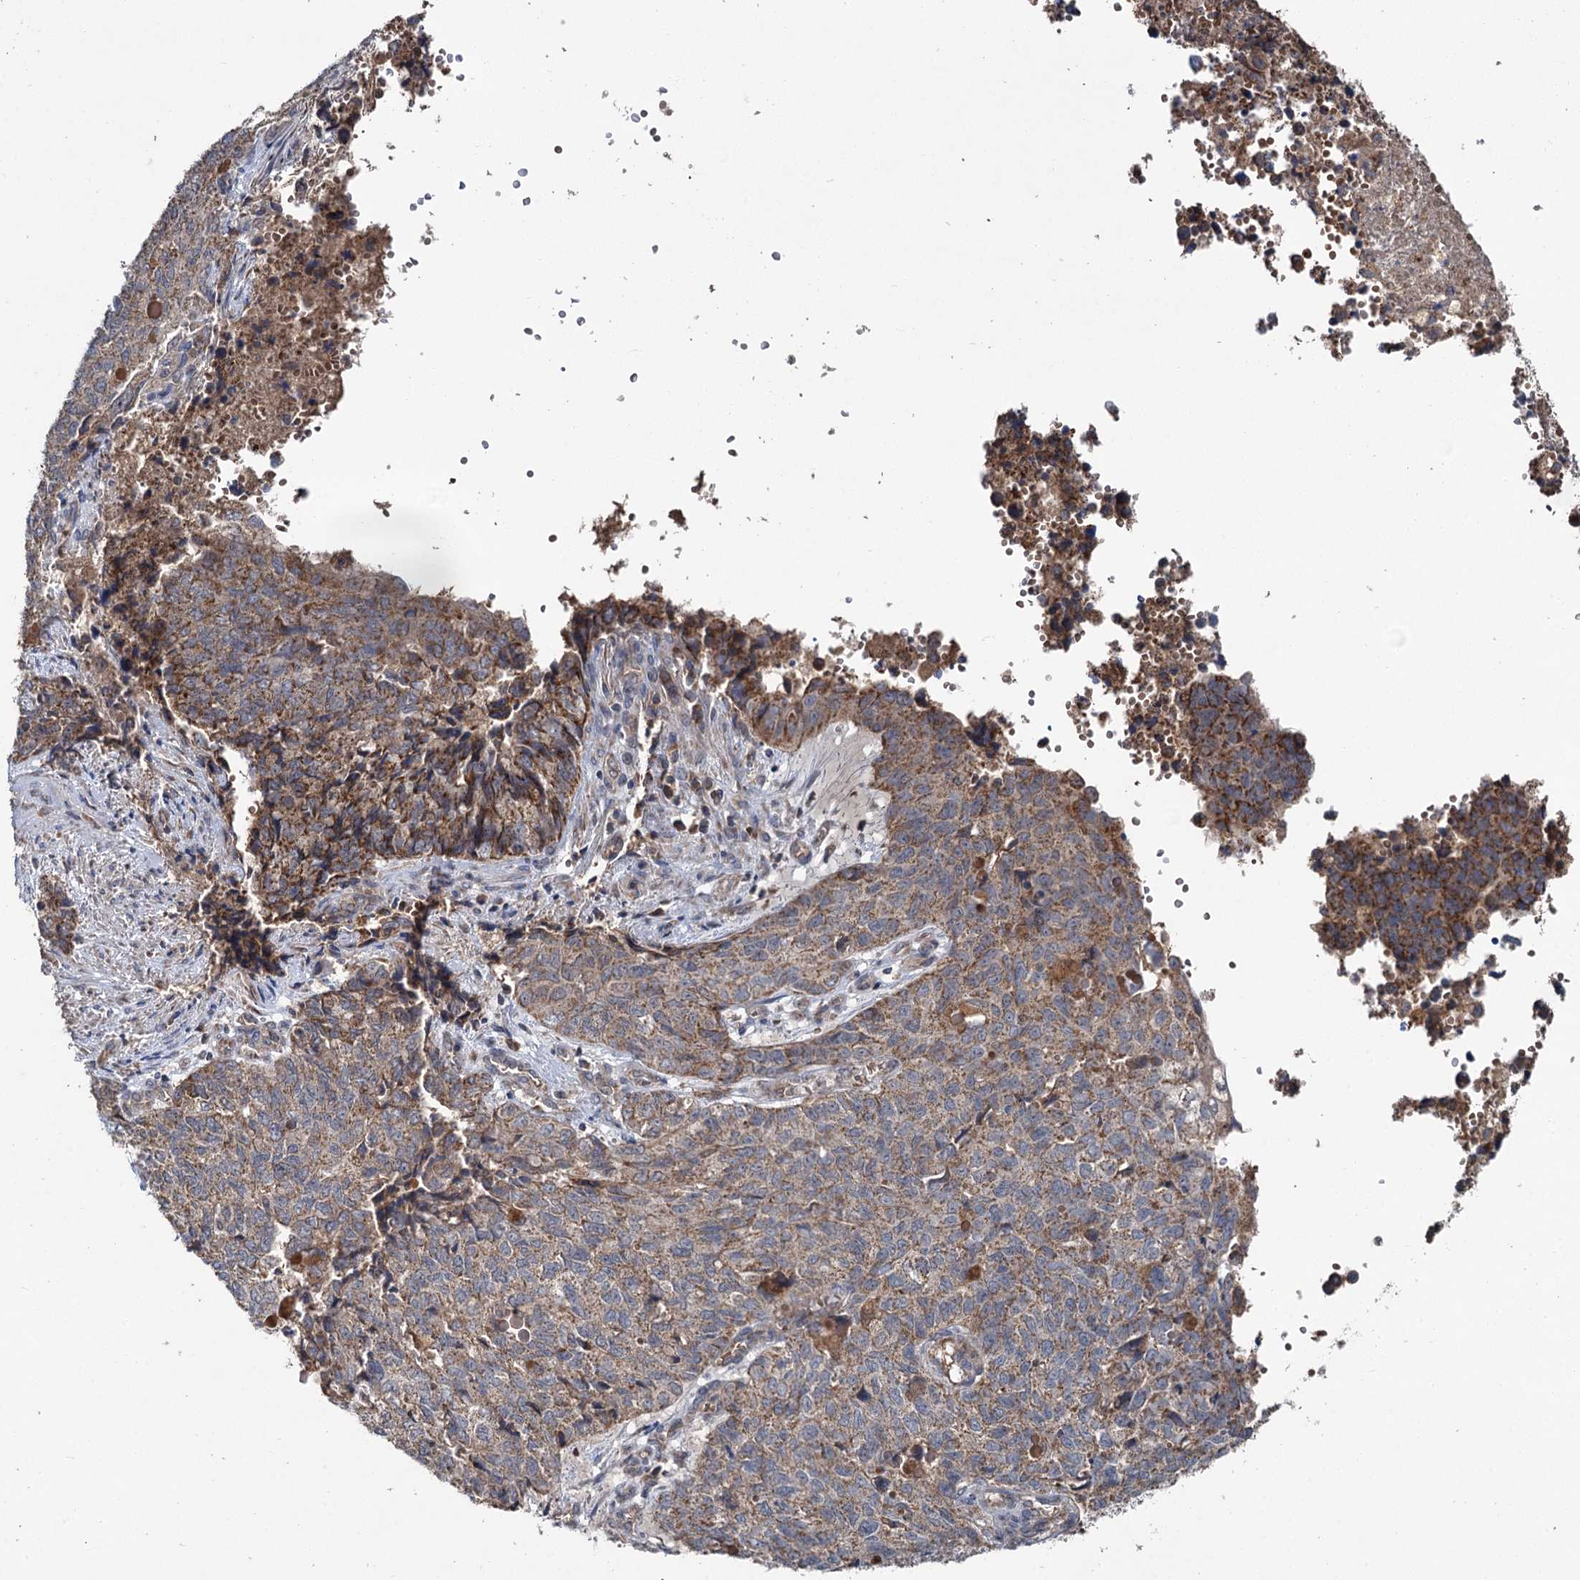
{"staining": {"intensity": "moderate", "quantity": ">75%", "location": "cytoplasmic/membranous"}, "tissue": "cervical cancer", "cell_type": "Tumor cells", "image_type": "cancer", "snomed": [{"axis": "morphology", "description": "Squamous cell carcinoma, NOS"}, {"axis": "topography", "description": "Cervix"}], "caption": "Immunohistochemical staining of cervical squamous cell carcinoma shows moderate cytoplasmic/membranous protein staining in about >75% of tumor cells.", "gene": "METTL4", "patient": {"sex": "female", "age": 63}}